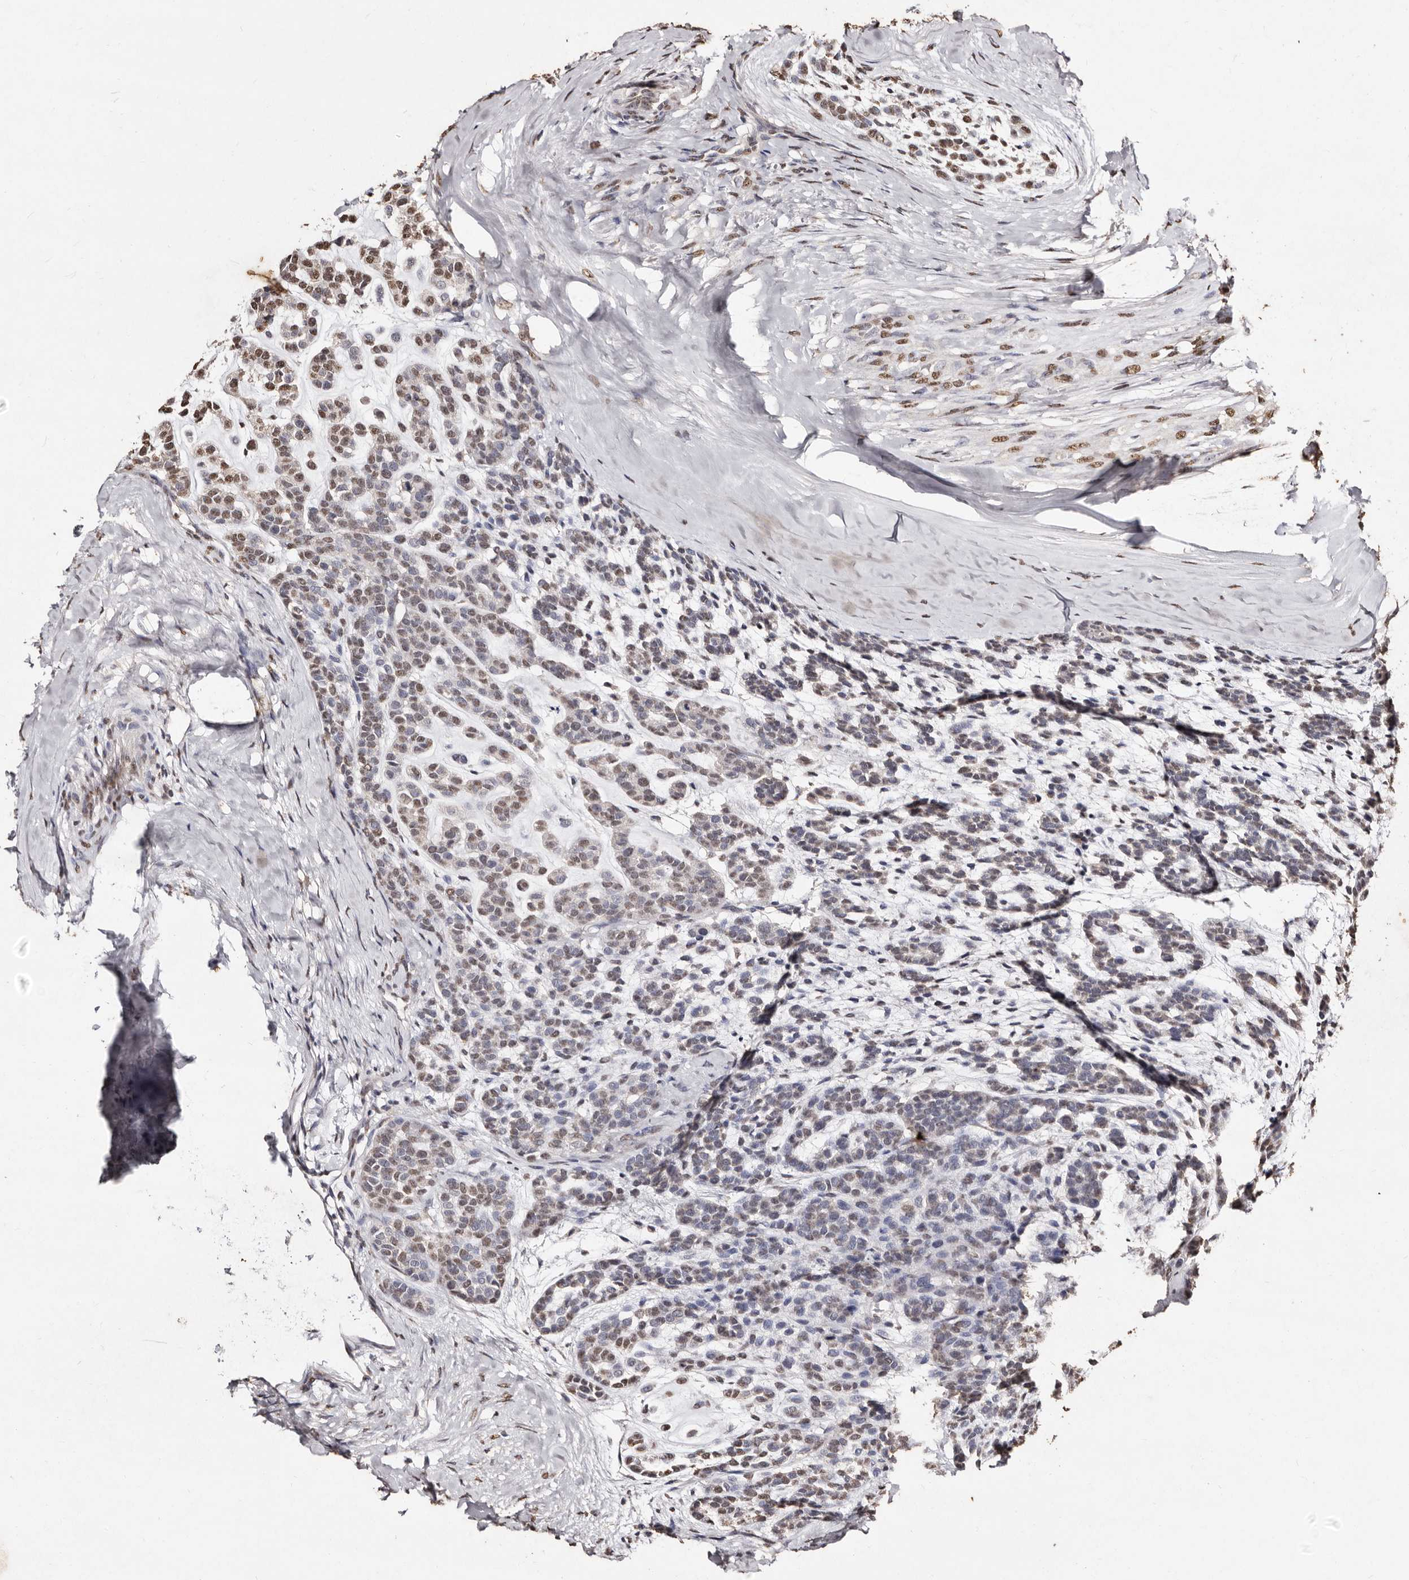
{"staining": {"intensity": "moderate", "quantity": "25%-75%", "location": "nuclear"}, "tissue": "head and neck cancer", "cell_type": "Tumor cells", "image_type": "cancer", "snomed": [{"axis": "morphology", "description": "Adenocarcinoma, NOS"}, {"axis": "morphology", "description": "Adenoma, NOS"}, {"axis": "topography", "description": "Head-Neck"}], "caption": "Adenocarcinoma (head and neck) stained for a protein shows moderate nuclear positivity in tumor cells.", "gene": "ERBB4", "patient": {"sex": "female", "age": 55}}